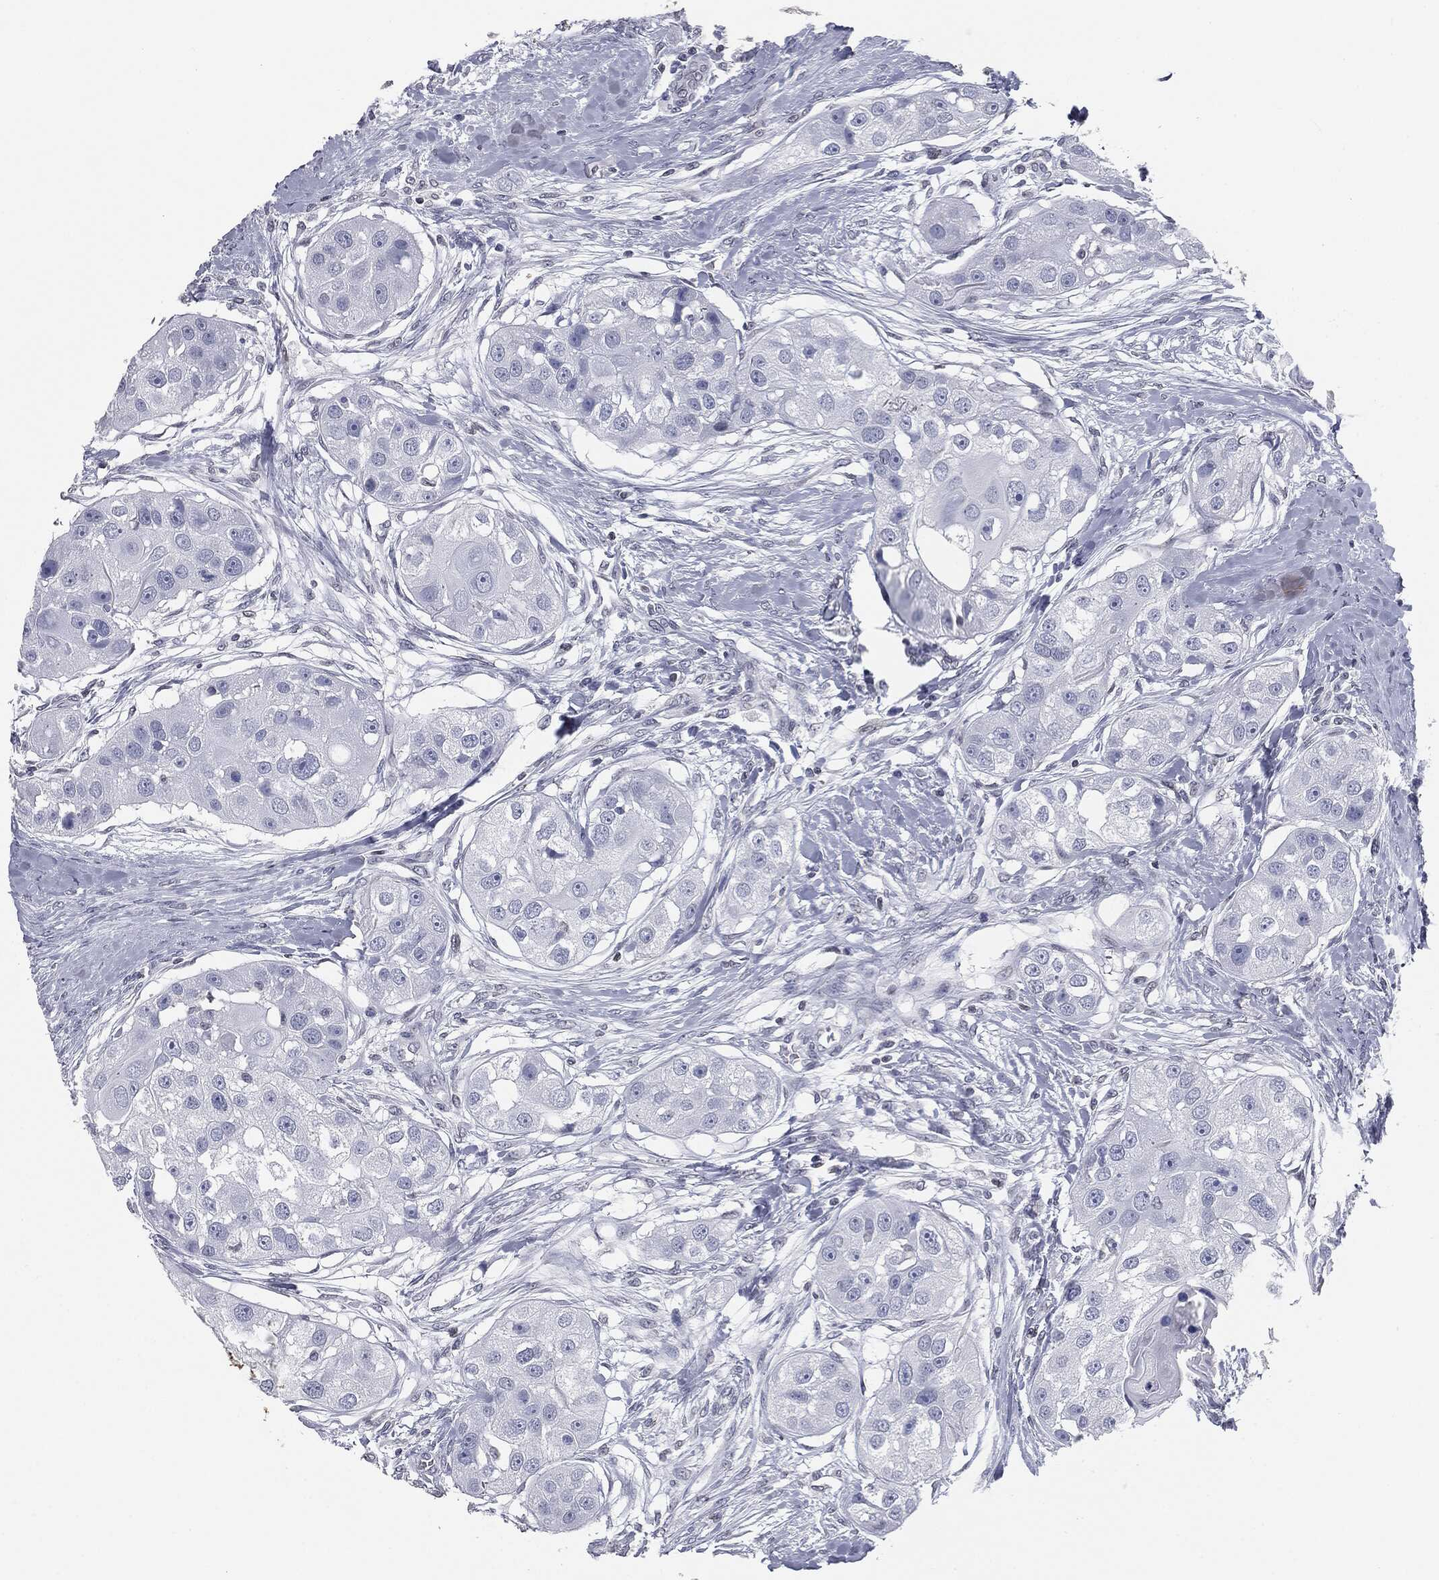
{"staining": {"intensity": "negative", "quantity": "none", "location": "none"}, "tissue": "head and neck cancer", "cell_type": "Tumor cells", "image_type": "cancer", "snomed": [{"axis": "morphology", "description": "Normal tissue, NOS"}, {"axis": "morphology", "description": "Squamous cell carcinoma, NOS"}, {"axis": "topography", "description": "Skeletal muscle"}, {"axis": "topography", "description": "Head-Neck"}], "caption": "An immunohistochemistry (IHC) image of head and neck cancer (squamous cell carcinoma) is shown. There is no staining in tumor cells of head and neck cancer (squamous cell carcinoma).", "gene": "ALDOB", "patient": {"sex": "male", "age": 51}}